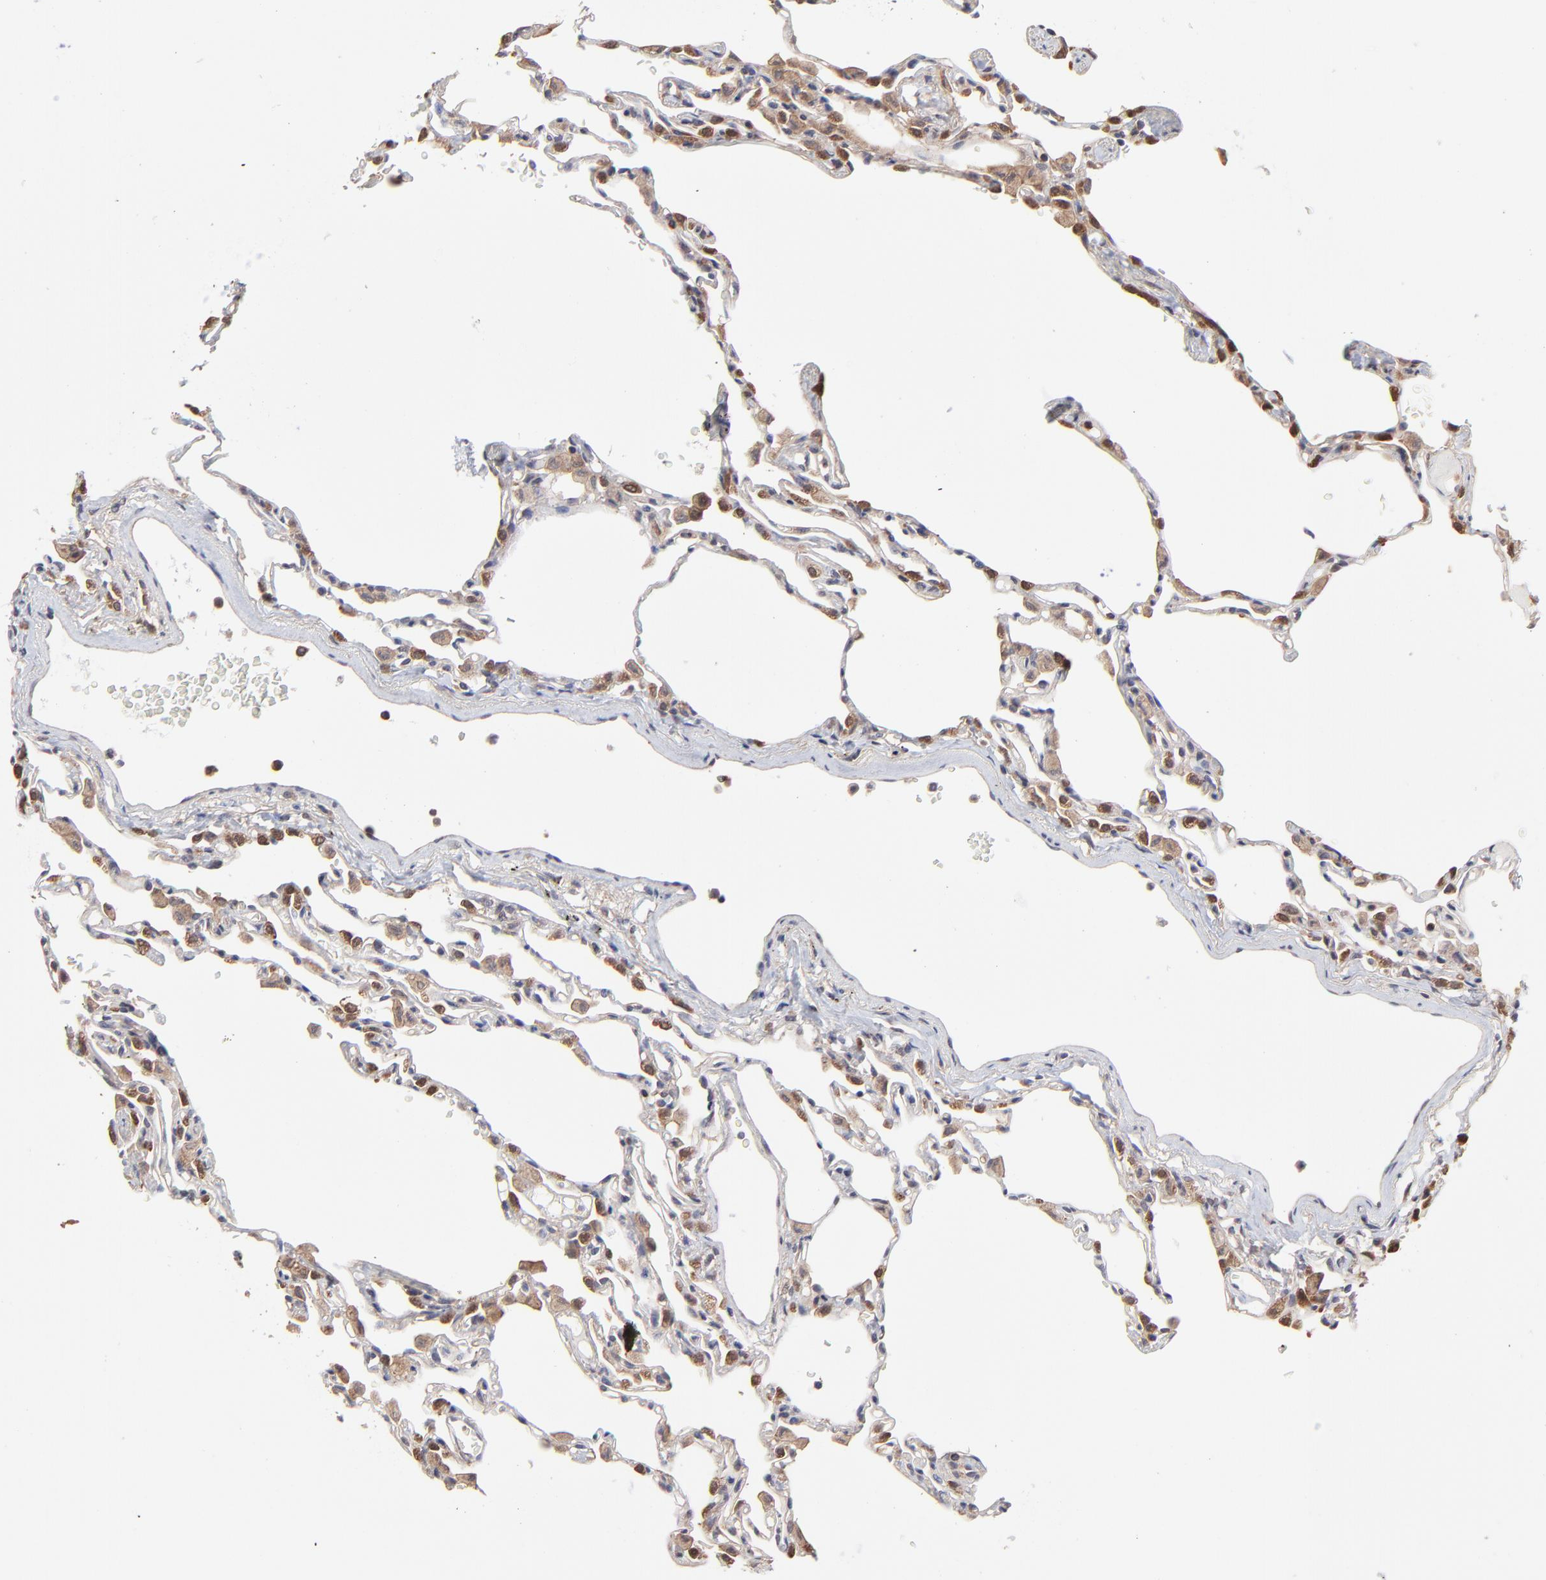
{"staining": {"intensity": "negative", "quantity": "none", "location": "none"}, "tissue": "lung", "cell_type": "Alveolar cells", "image_type": "normal", "snomed": [{"axis": "morphology", "description": "Normal tissue, NOS"}, {"axis": "topography", "description": "Lung"}], "caption": "This is a micrograph of immunohistochemistry (IHC) staining of benign lung, which shows no staining in alveolar cells.", "gene": "GART", "patient": {"sex": "female", "age": 49}}